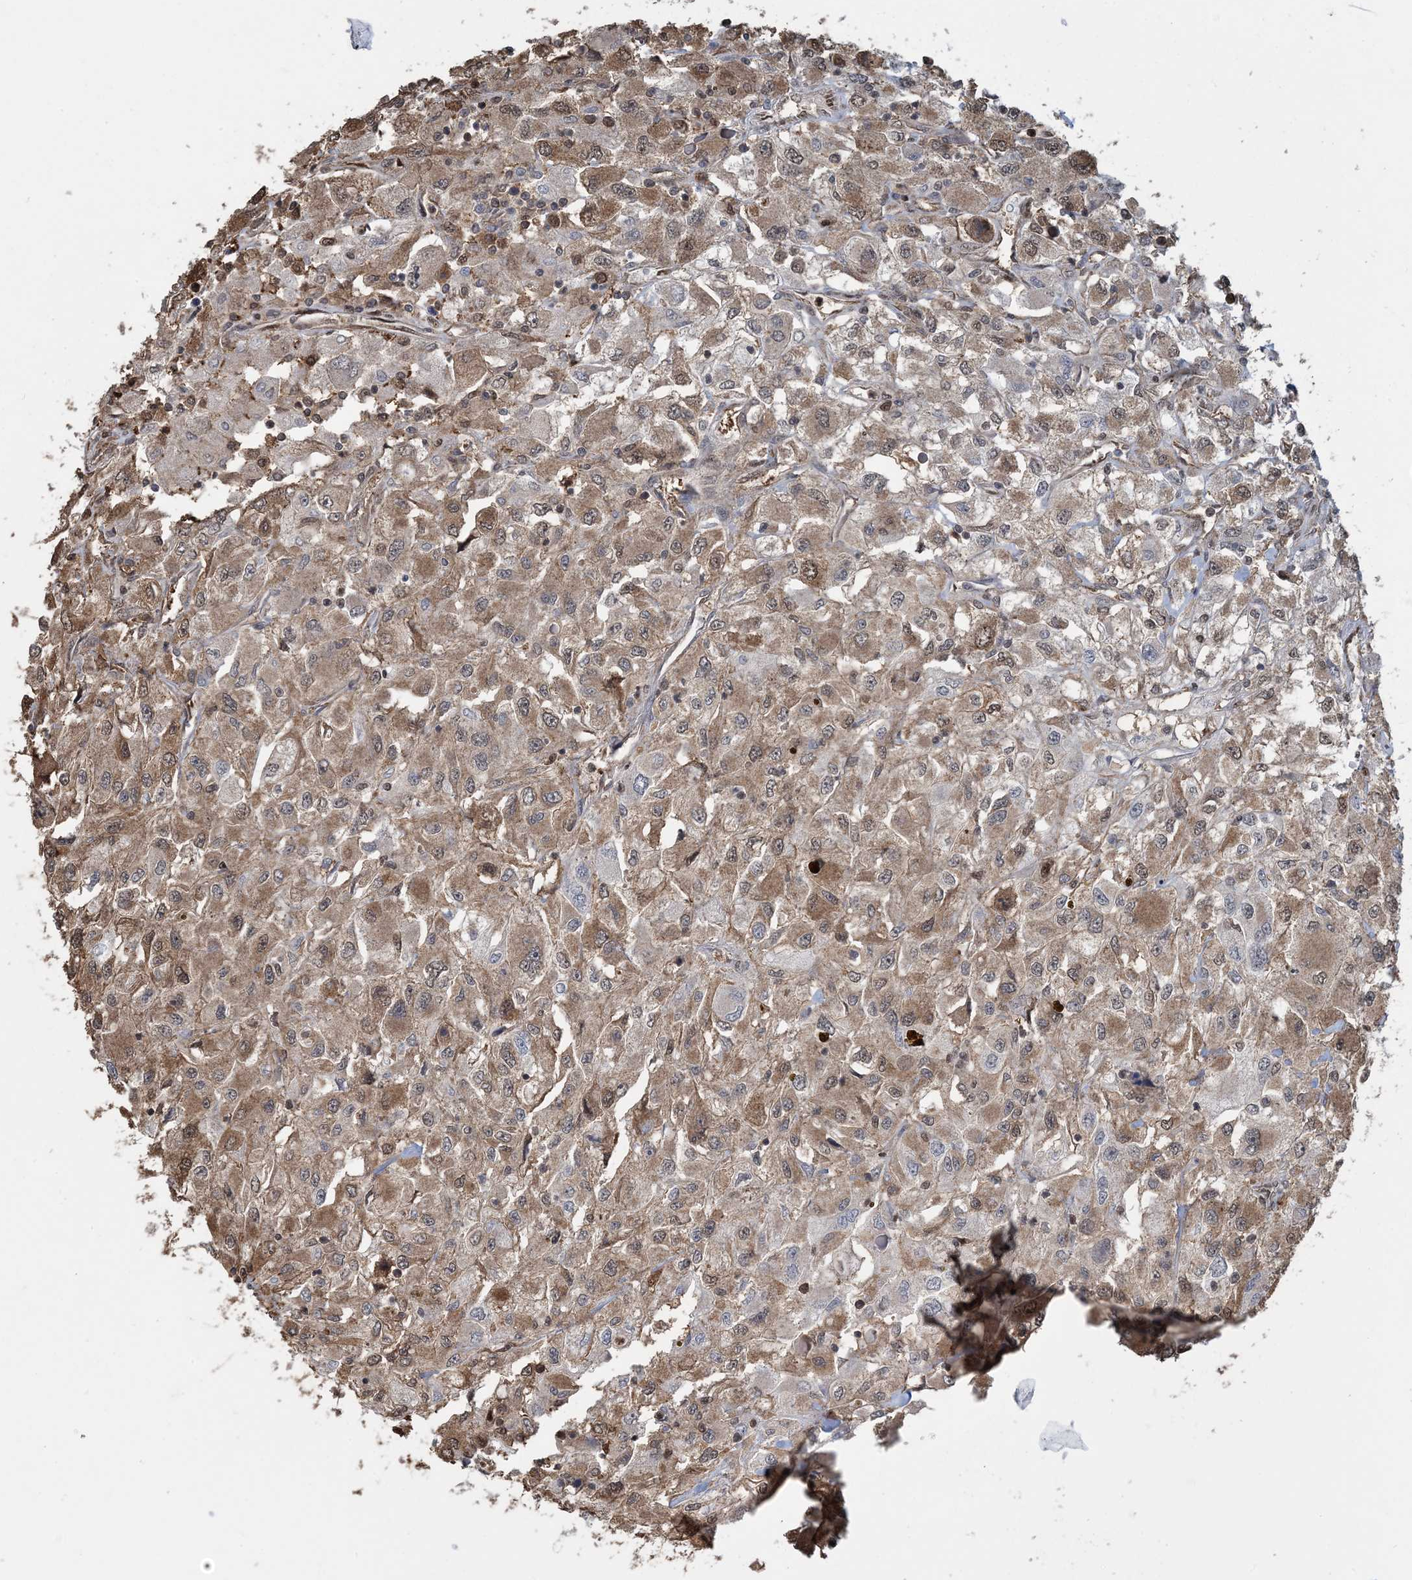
{"staining": {"intensity": "moderate", "quantity": "25%-75%", "location": "cytoplasmic/membranous"}, "tissue": "renal cancer", "cell_type": "Tumor cells", "image_type": "cancer", "snomed": [{"axis": "morphology", "description": "Adenocarcinoma, NOS"}, {"axis": "topography", "description": "Kidney"}], "caption": "The image exhibits immunohistochemical staining of renal adenocarcinoma. There is moderate cytoplasmic/membranous positivity is present in about 25%-75% of tumor cells.", "gene": "HSPA1A", "patient": {"sex": "female", "age": 52}}